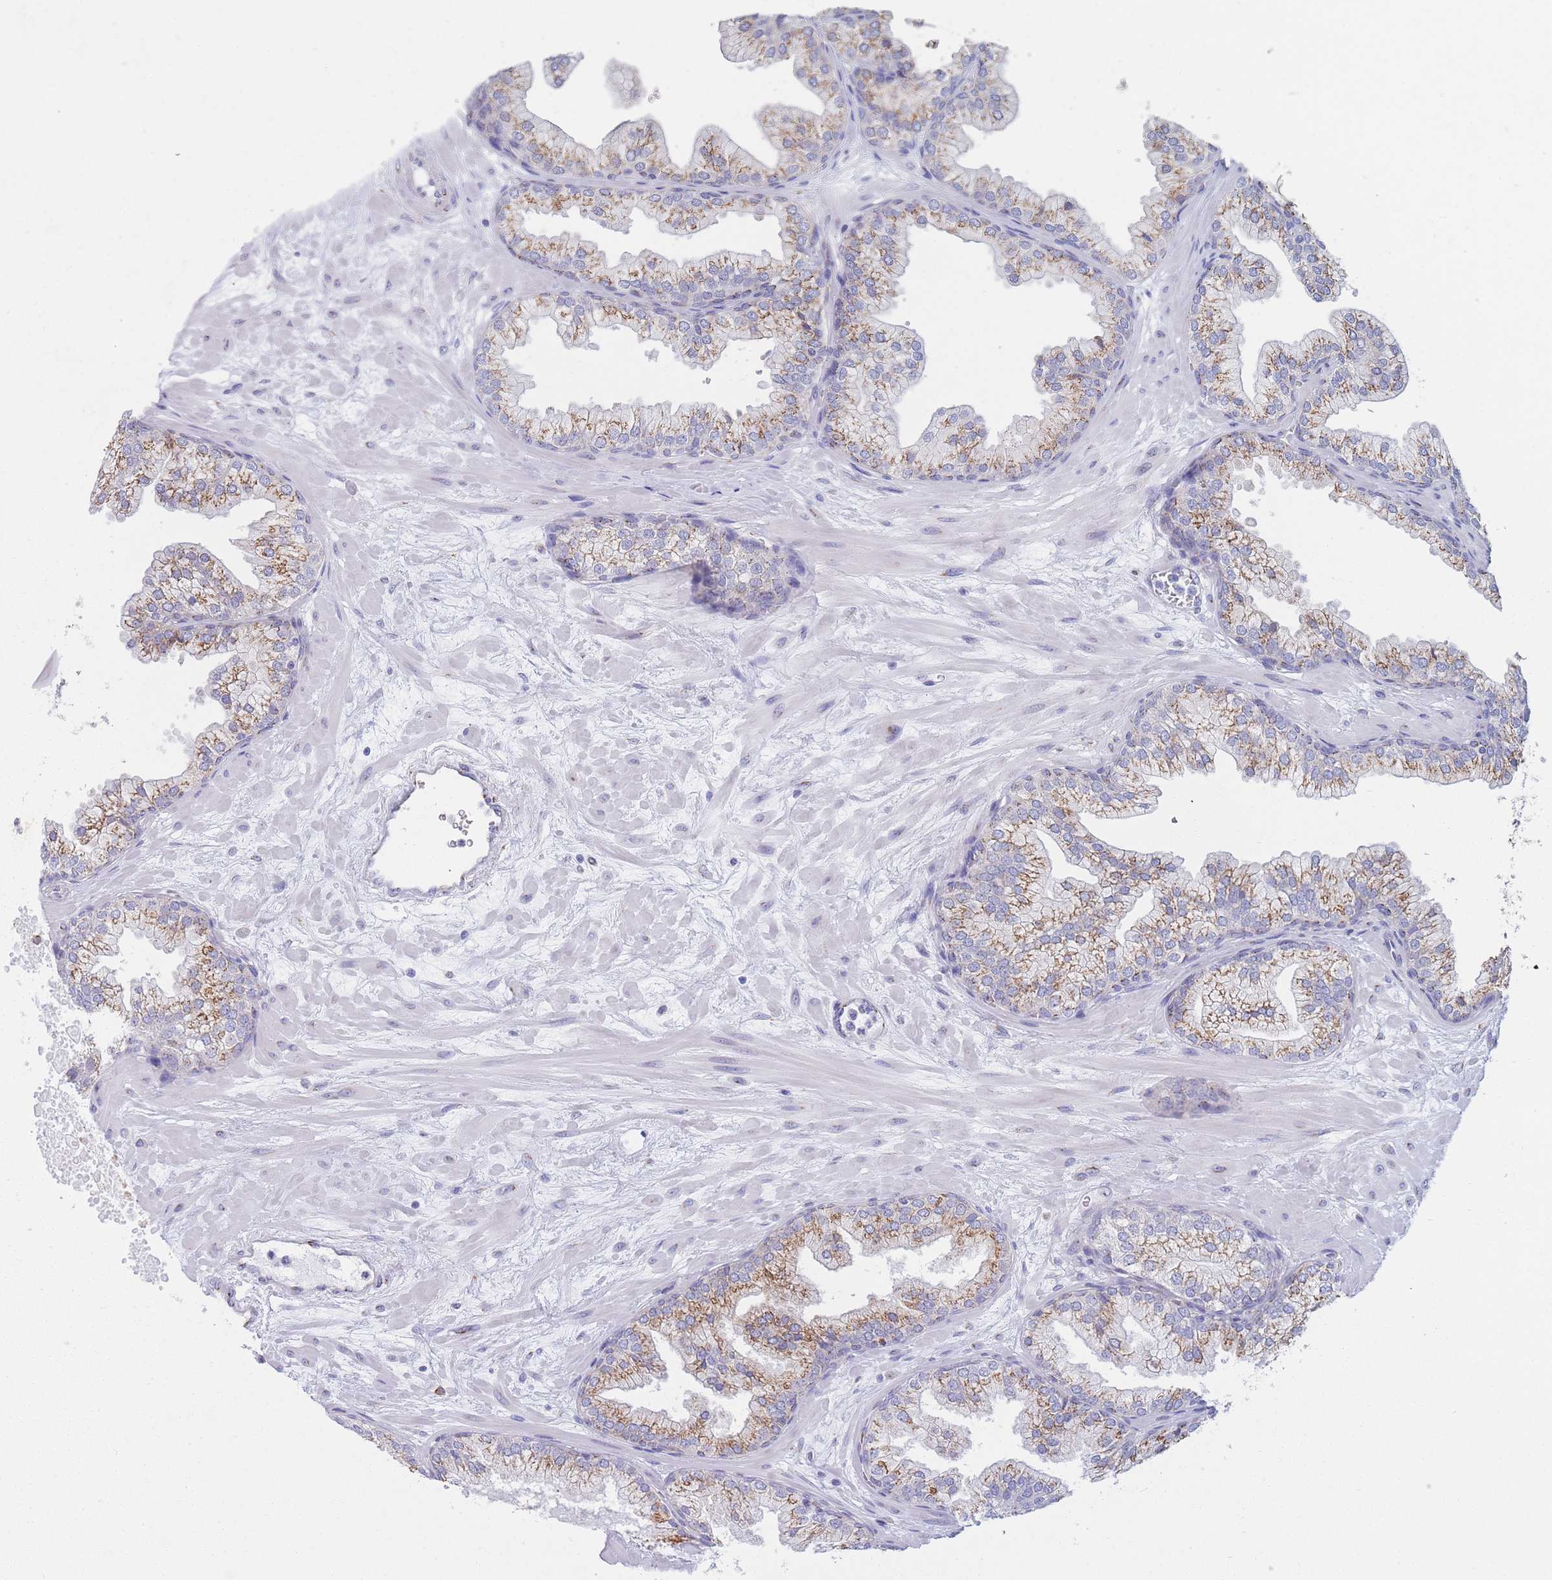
{"staining": {"intensity": "moderate", "quantity": ">75%", "location": "cytoplasmic/membranous"}, "tissue": "prostate", "cell_type": "Glandular cells", "image_type": "normal", "snomed": [{"axis": "morphology", "description": "Normal tissue, NOS"}, {"axis": "topography", "description": "Prostate"}], "caption": "Approximately >75% of glandular cells in unremarkable prostate demonstrate moderate cytoplasmic/membranous protein staining as visualized by brown immunohistochemical staining.", "gene": "MRPL30", "patient": {"sex": "male", "age": 61}}